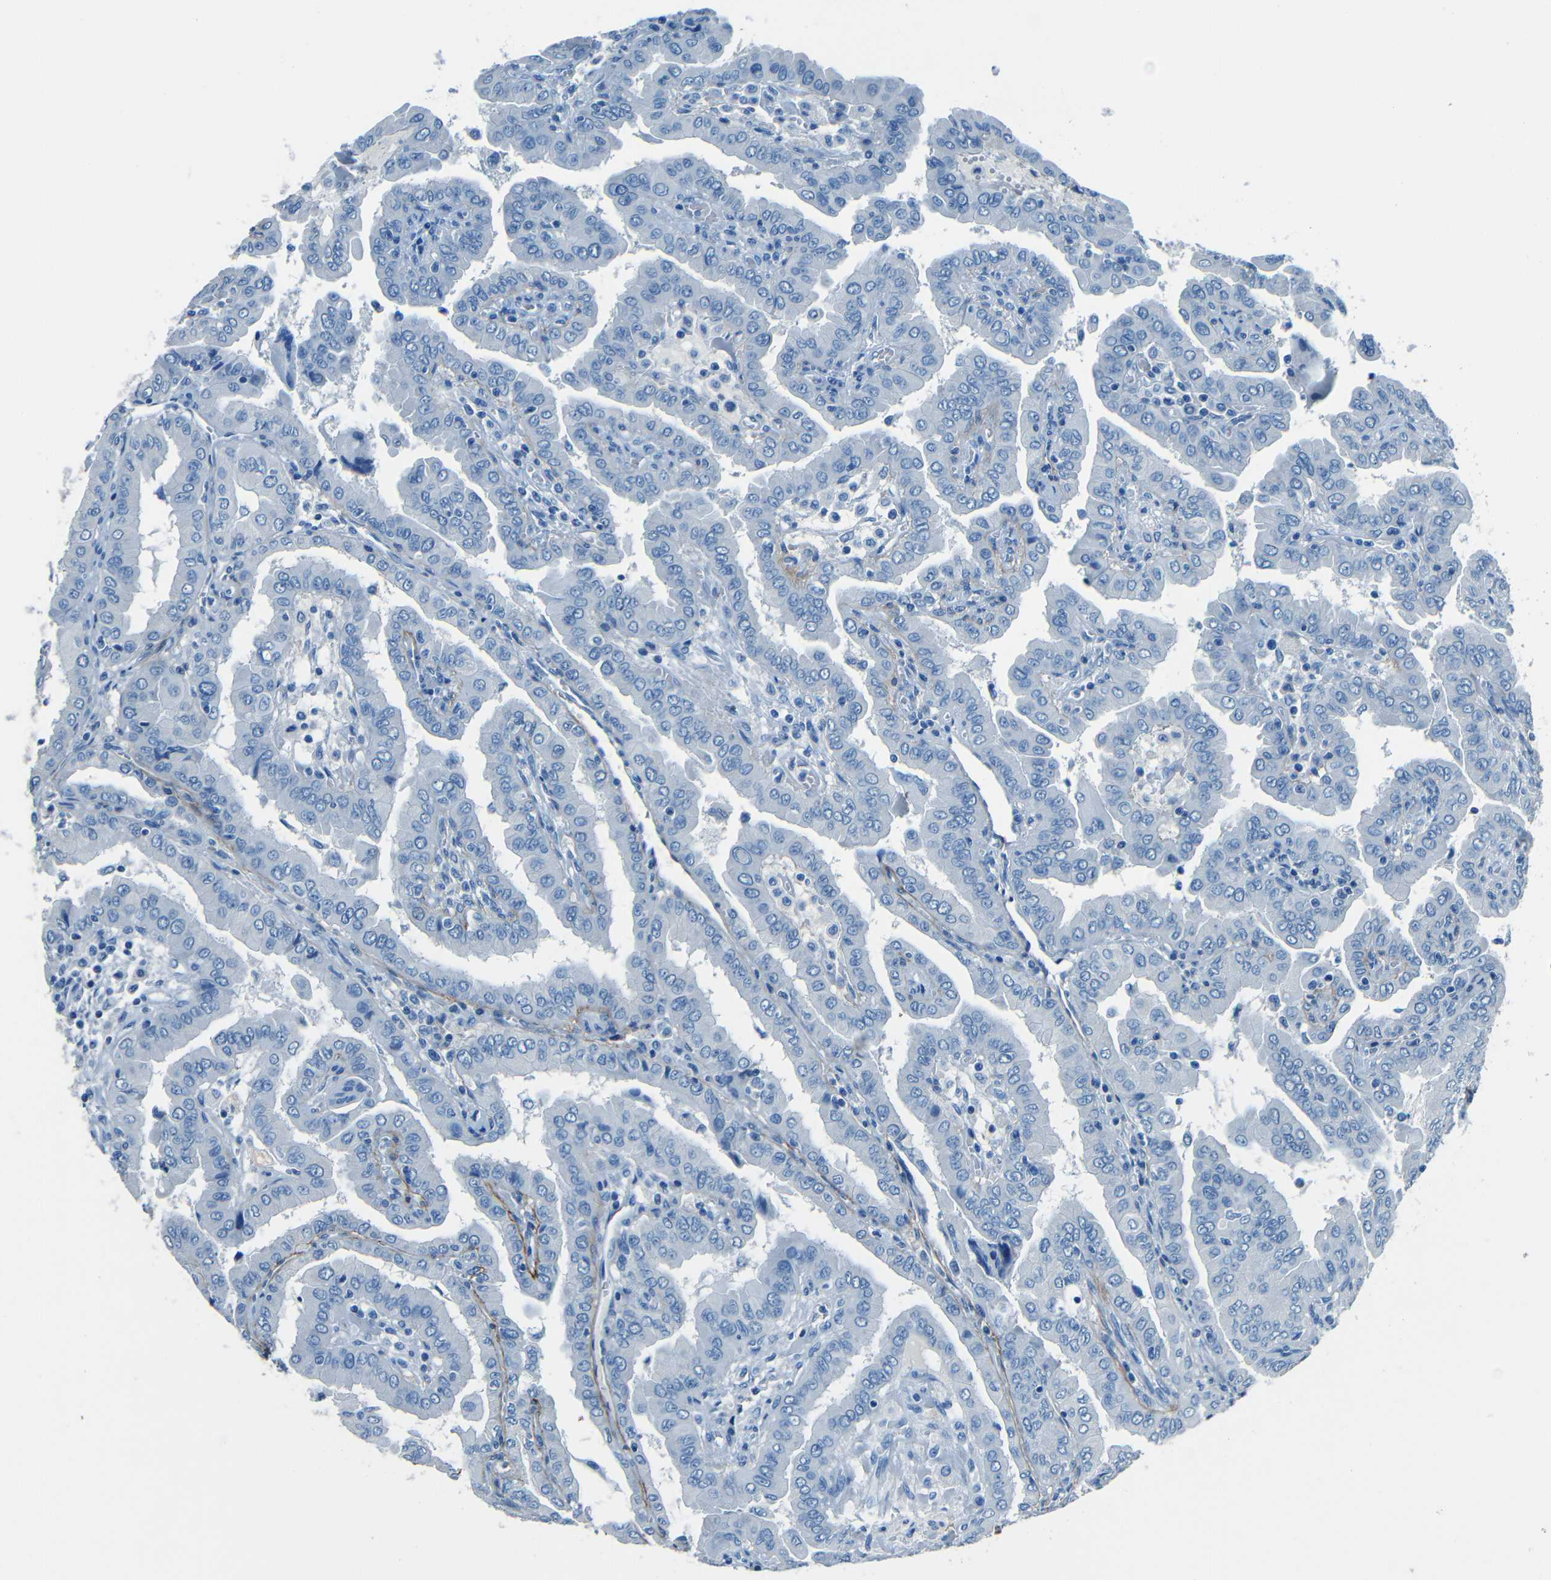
{"staining": {"intensity": "negative", "quantity": "none", "location": "none"}, "tissue": "thyroid cancer", "cell_type": "Tumor cells", "image_type": "cancer", "snomed": [{"axis": "morphology", "description": "Papillary adenocarcinoma, NOS"}, {"axis": "topography", "description": "Thyroid gland"}], "caption": "IHC micrograph of neoplastic tissue: thyroid papillary adenocarcinoma stained with DAB (3,3'-diaminobenzidine) exhibits no significant protein positivity in tumor cells. The staining was performed using DAB (3,3'-diaminobenzidine) to visualize the protein expression in brown, while the nuclei were stained in blue with hematoxylin (Magnification: 20x).", "gene": "FBN2", "patient": {"sex": "male", "age": 33}}